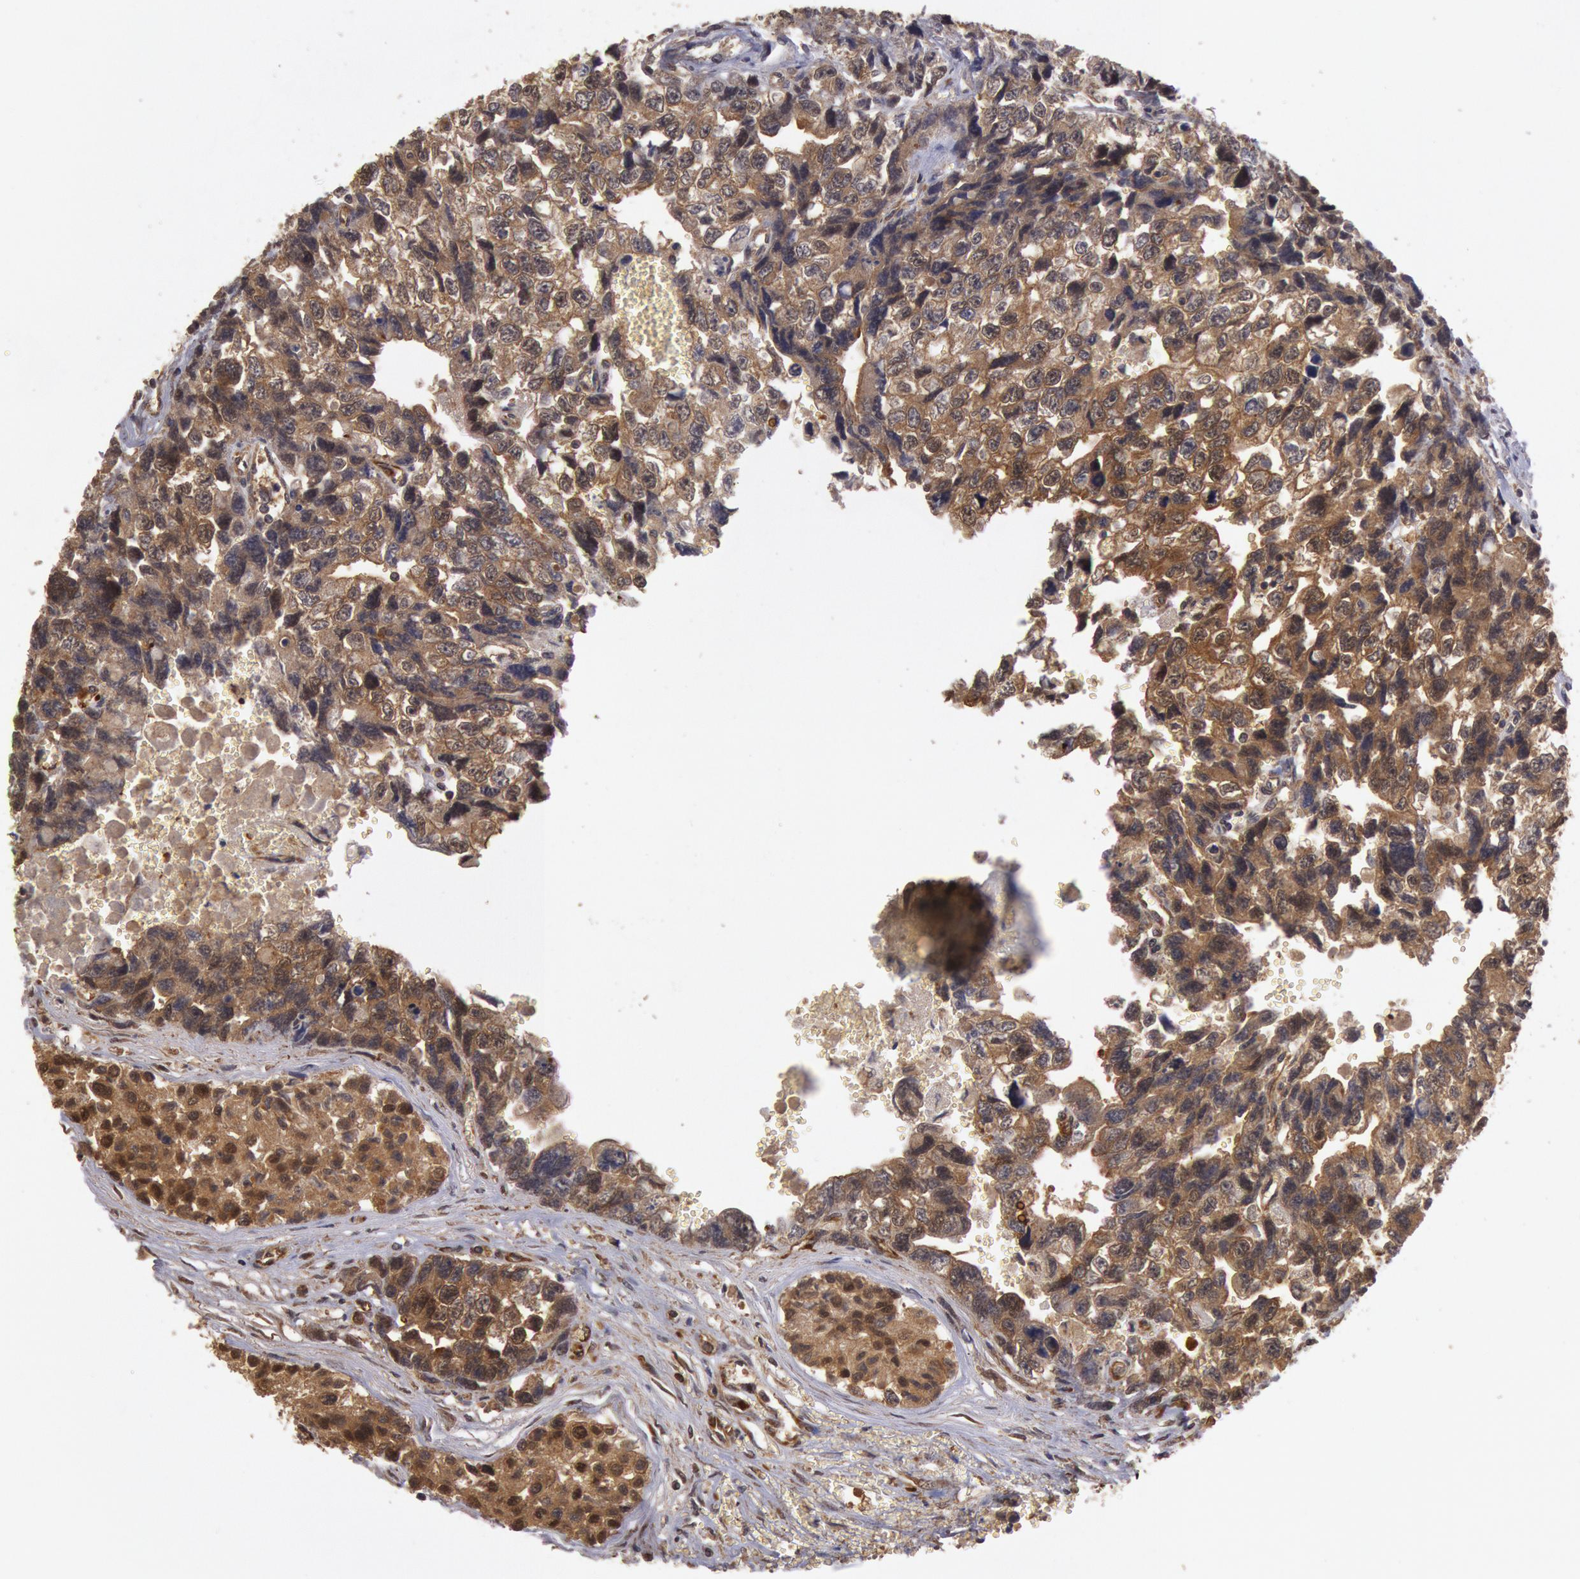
{"staining": {"intensity": "moderate", "quantity": ">75%", "location": "cytoplasmic/membranous"}, "tissue": "testis cancer", "cell_type": "Tumor cells", "image_type": "cancer", "snomed": [{"axis": "morphology", "description": "Carcinoma, Embryonal, NOS"}, {"axis": "topography", "description": "Testis"}], "caption": "IHC (DAB) staining of human embryonal carcinoma (testis) demonstrates moderate cytoplasmic/membranous protein staining in about >75% of tumor cells.", "gene": "USP14", "patient": {"sex": "male", "age": 31}}